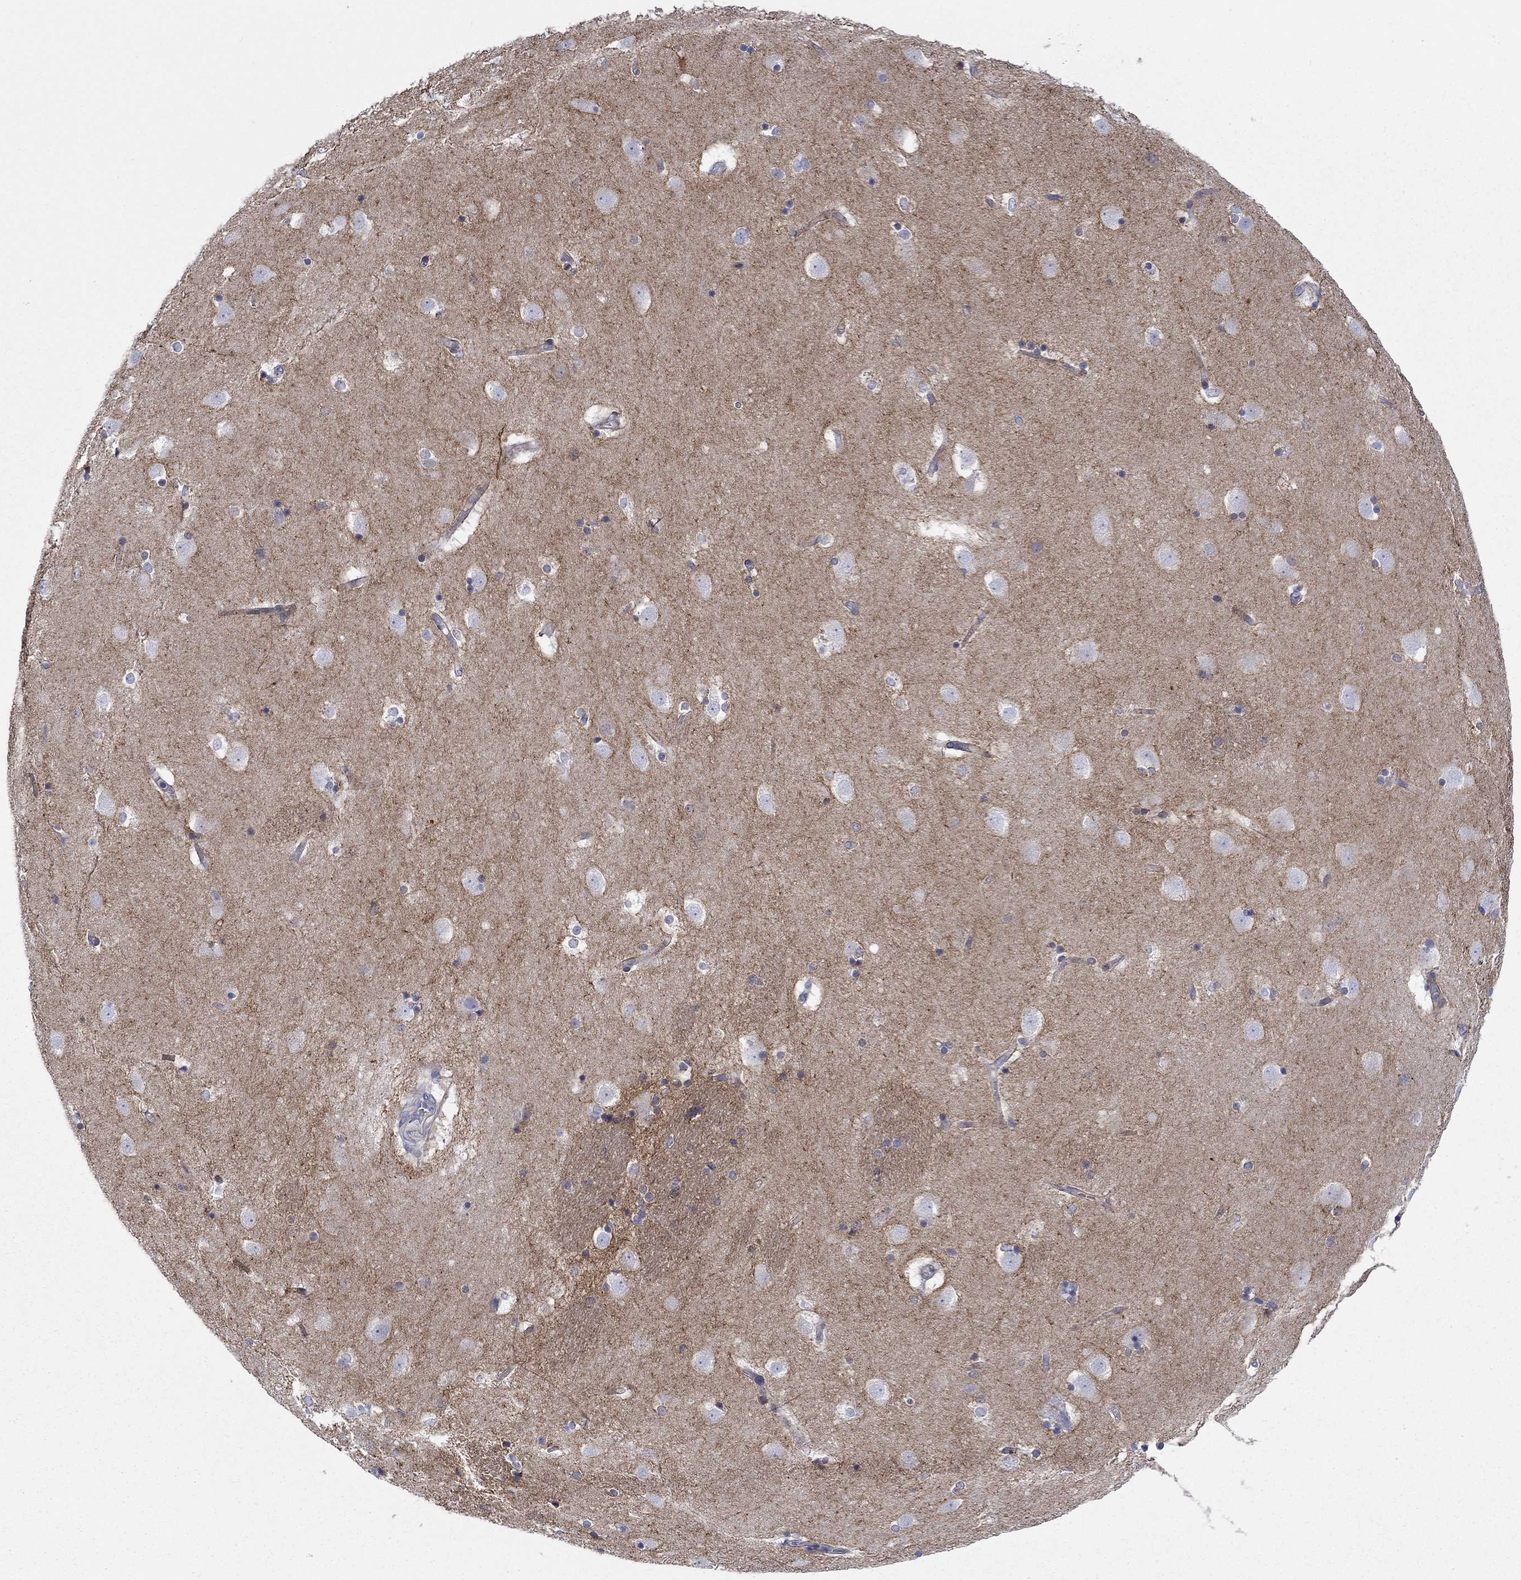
{"staining": {"intensity": "strong", "quantity": "<25%", "location": "nuclear"}, "tissue": "caudate", "cell_type": "Glial cells", "image_type": "normal", "snomed": [{"axis": "morphology", "description": "Normal tissue, NOS"}, {"axis": "topography", "description": "Lateral ventricle wall"}], "caption": "The immunohistochemical stain shows strong nuclear positivity in glial cells of unremarkable caudate. The protein of interest is shown in brown color, while the nuclei are stained blue.", "gene": "PTPRZ1", "patient": {"sex": "male", "age": 51}}